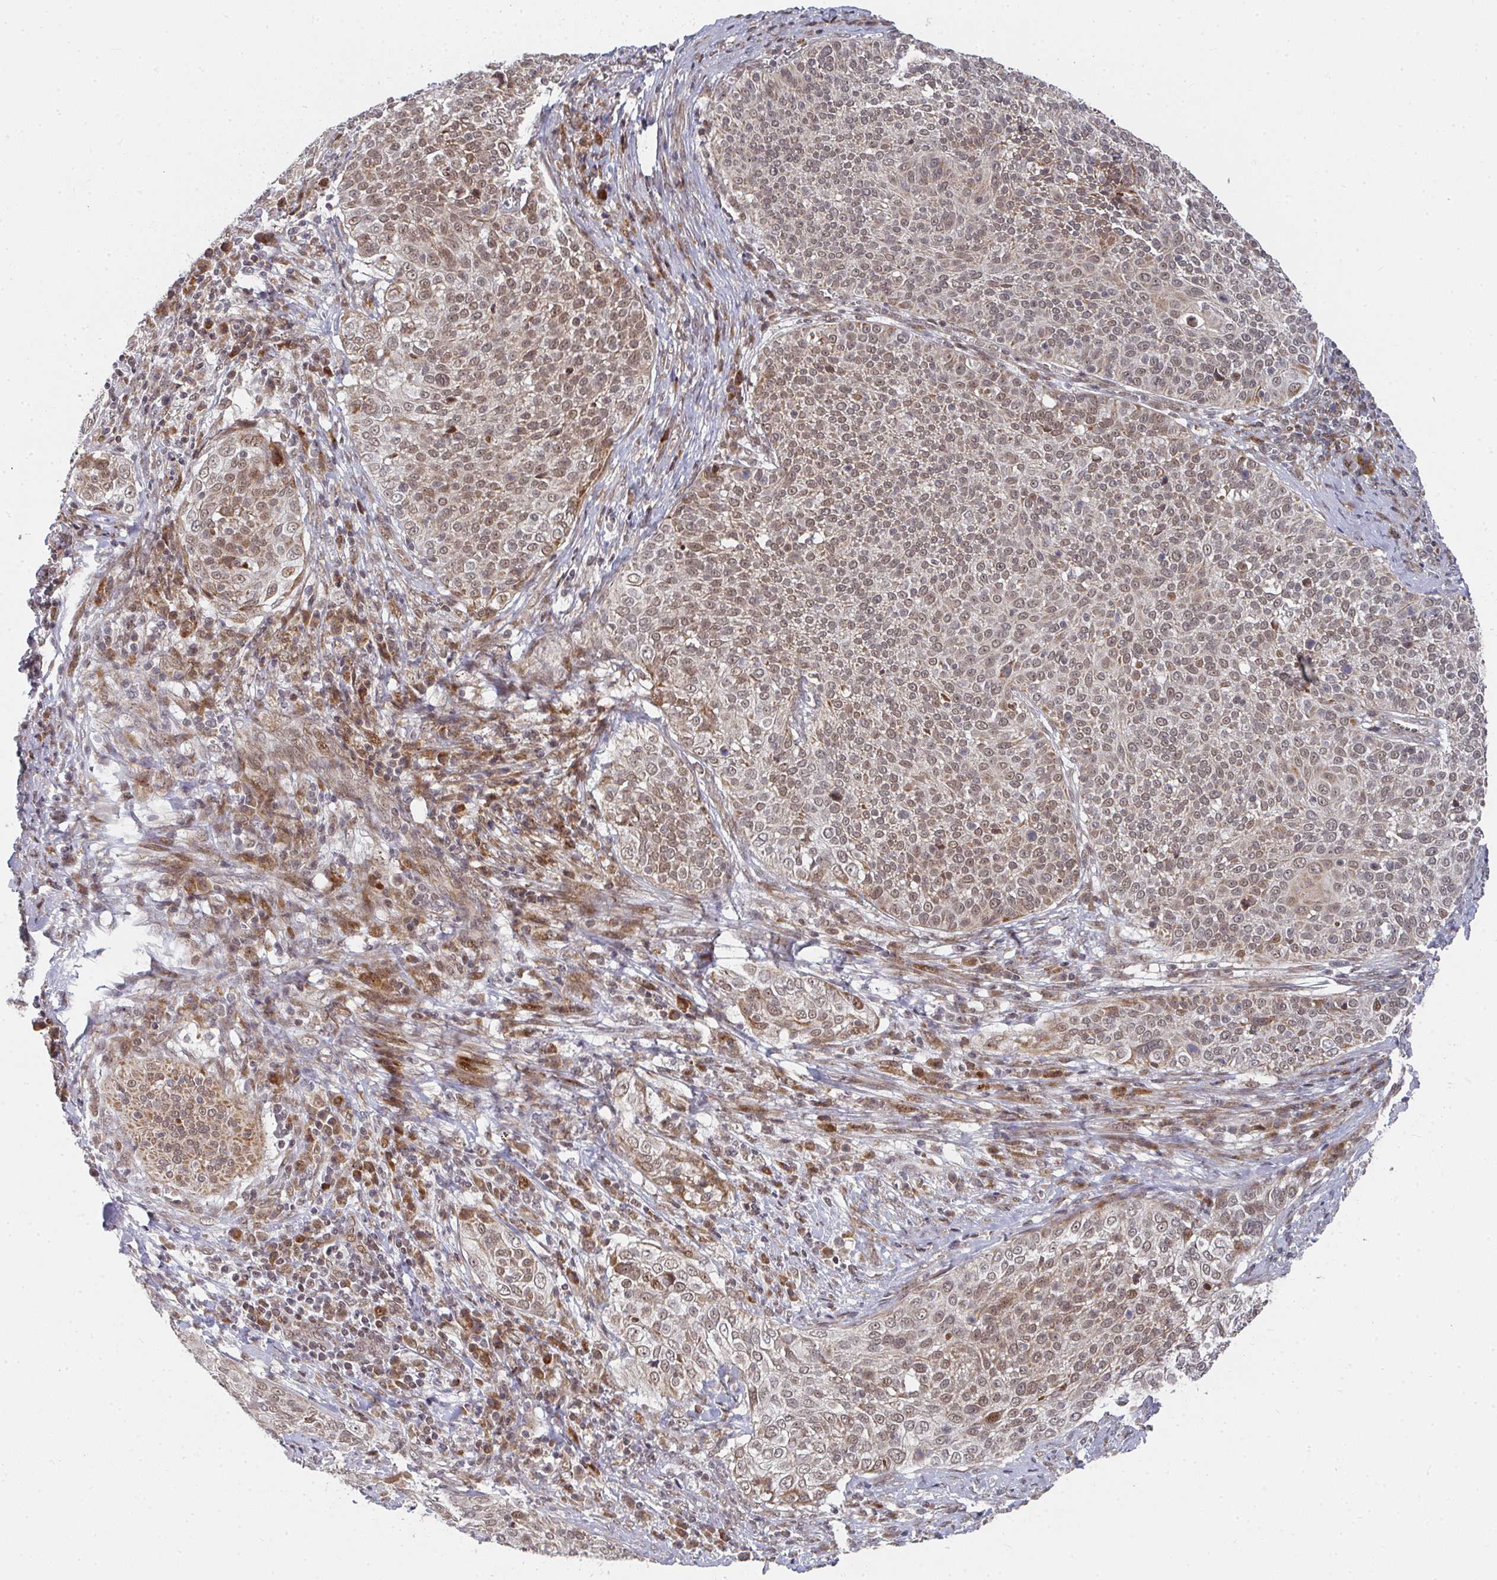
{"staining": {"intensity": "moderate", "quantity": ">75%", "location": "cytoplasmic/membranous,nuclear"}, "tissue": "cervical cancer", "cell_type": "Tumor cells", "image_type": "cancer", "snomed": [{"axis": "morphology", "description": "Squamous cell carcinoma, NOS"}, {"axis": "topography", "description": "Cervix"}], "caption": "About >75% of tumor cells in squamous cell carcinoma (cervical) reveal moderate cytoplasmic/membranous and nuclear protein expression as visualized by brown immunohistochemical staining.", "gene": "RBBP5", "patient": {"sex": "female", "age": 31}}